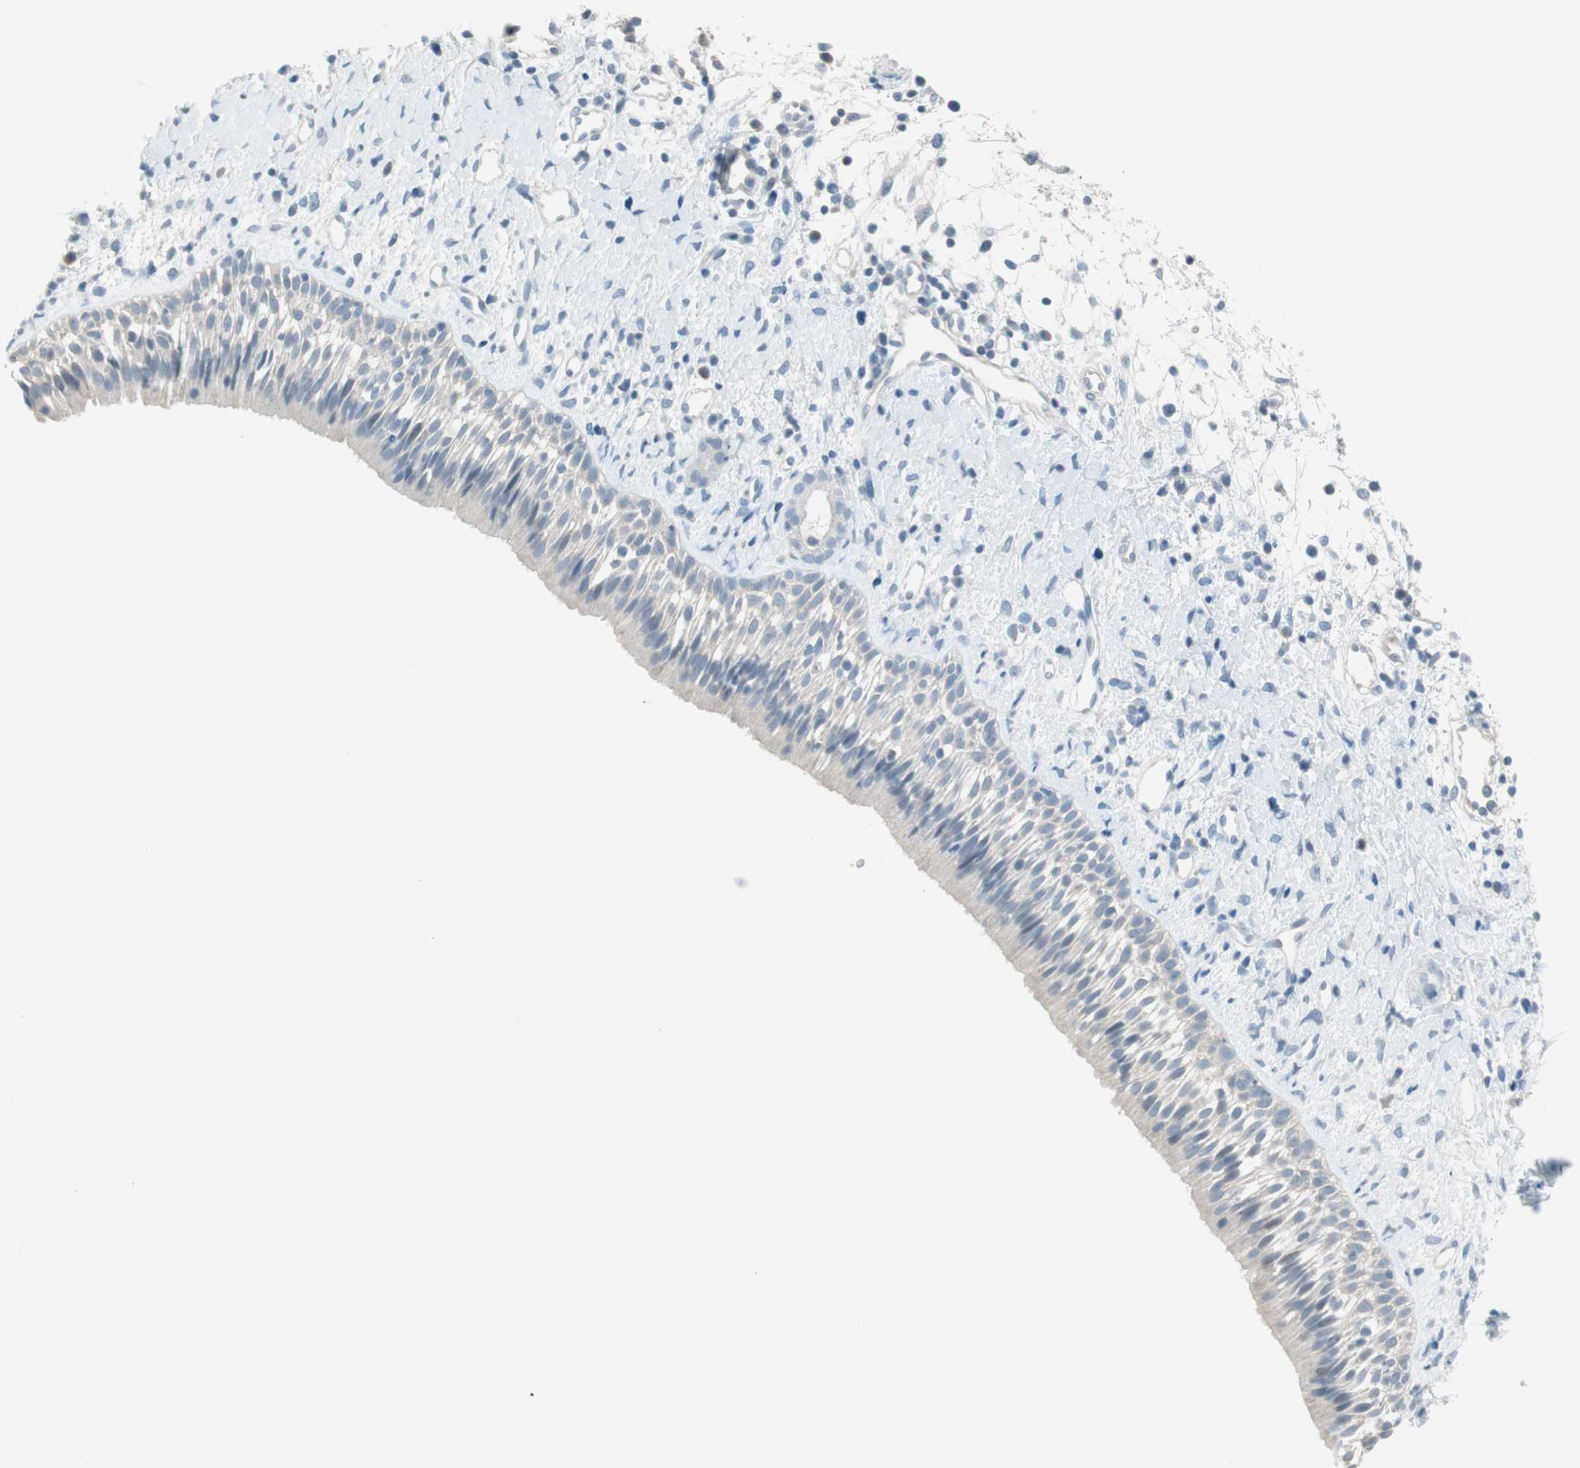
{"staining": {"intensity": "negative", "quantity": "none", "location": "none"}, "tissue": "nasopharynx", "cell_type": "Respiratory epithelial cells", "image_type": "normal", "snomed": [{"axis": "morphology", "description": "Normal tissue, NOS"}, {"axis": "topography", "description": "Nasopharynx"}], "caption": "A high-resolution histopathology image shows immunohistochemistry (IHC) staining of unremarkable nasopharynx, which exhibits no significant staining in respiratory epithelial cells.", "gene": "ITLN2", "patient": {"sex": "male", "age": 22}}